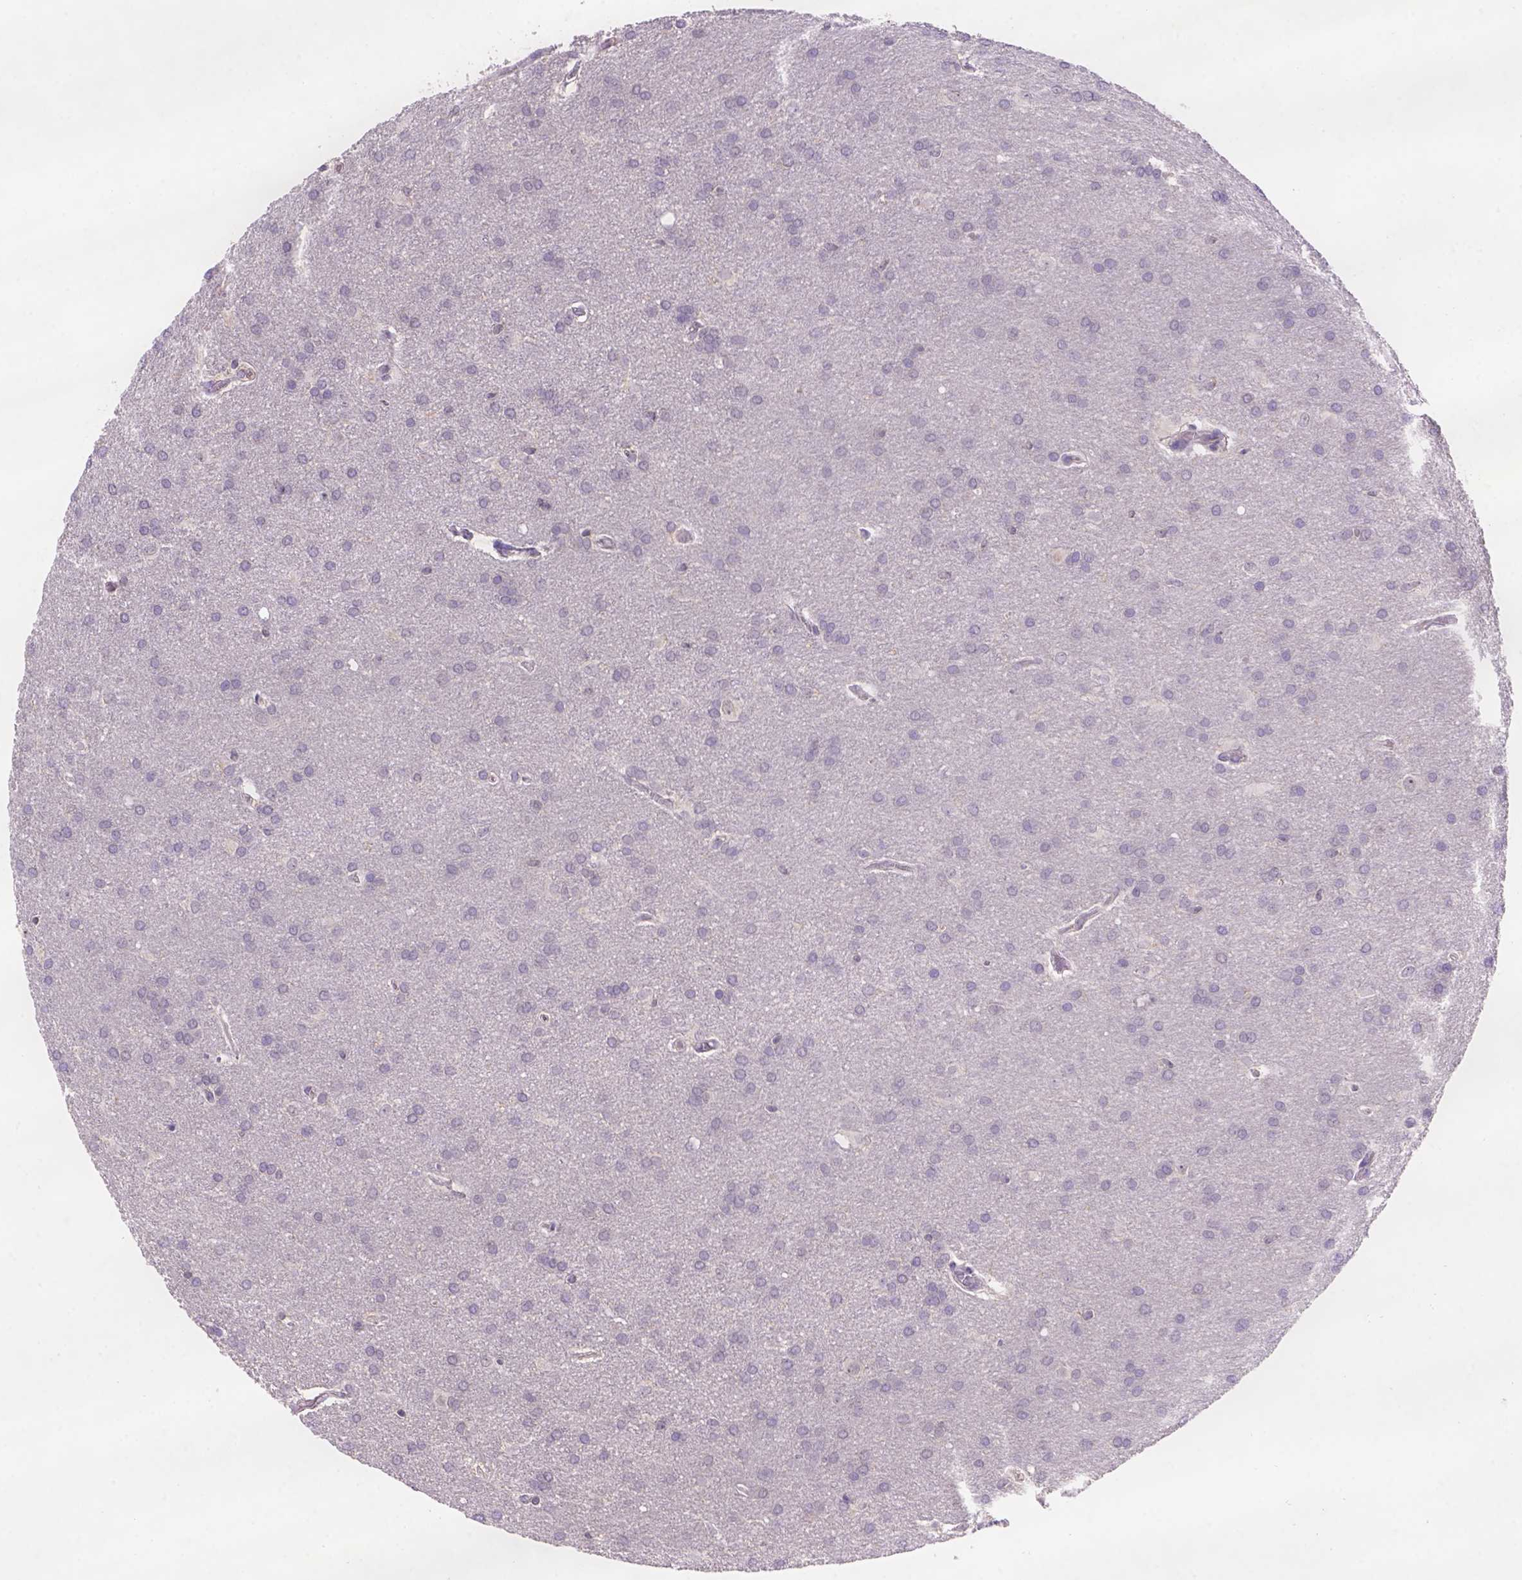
{"staining": {"intensity": "weak", "quantity": "<25%", "location": "nuclear"}, "tissue": "glioma", "cell_type": "Tumor cells", "image_type": "cancer", "snomed": [{"axis": "morphology", "description": "Glioma, malignant, Low grade"}, {"axis": "topography", "description": "Brain"}], "caption": "Immunohistochemistry micrograph of glioma stained for a protein (brown), which shows no expression in tumor cells. Brightfield microscopy of immunohistochemistry (IHC) stained with DAB (3,3'-diaminobenzidine) (brown) and hematoxylin (blue), captured at high magnification.", "gene": "SCML4", "patient": {"sex": "female", "age": 32}}